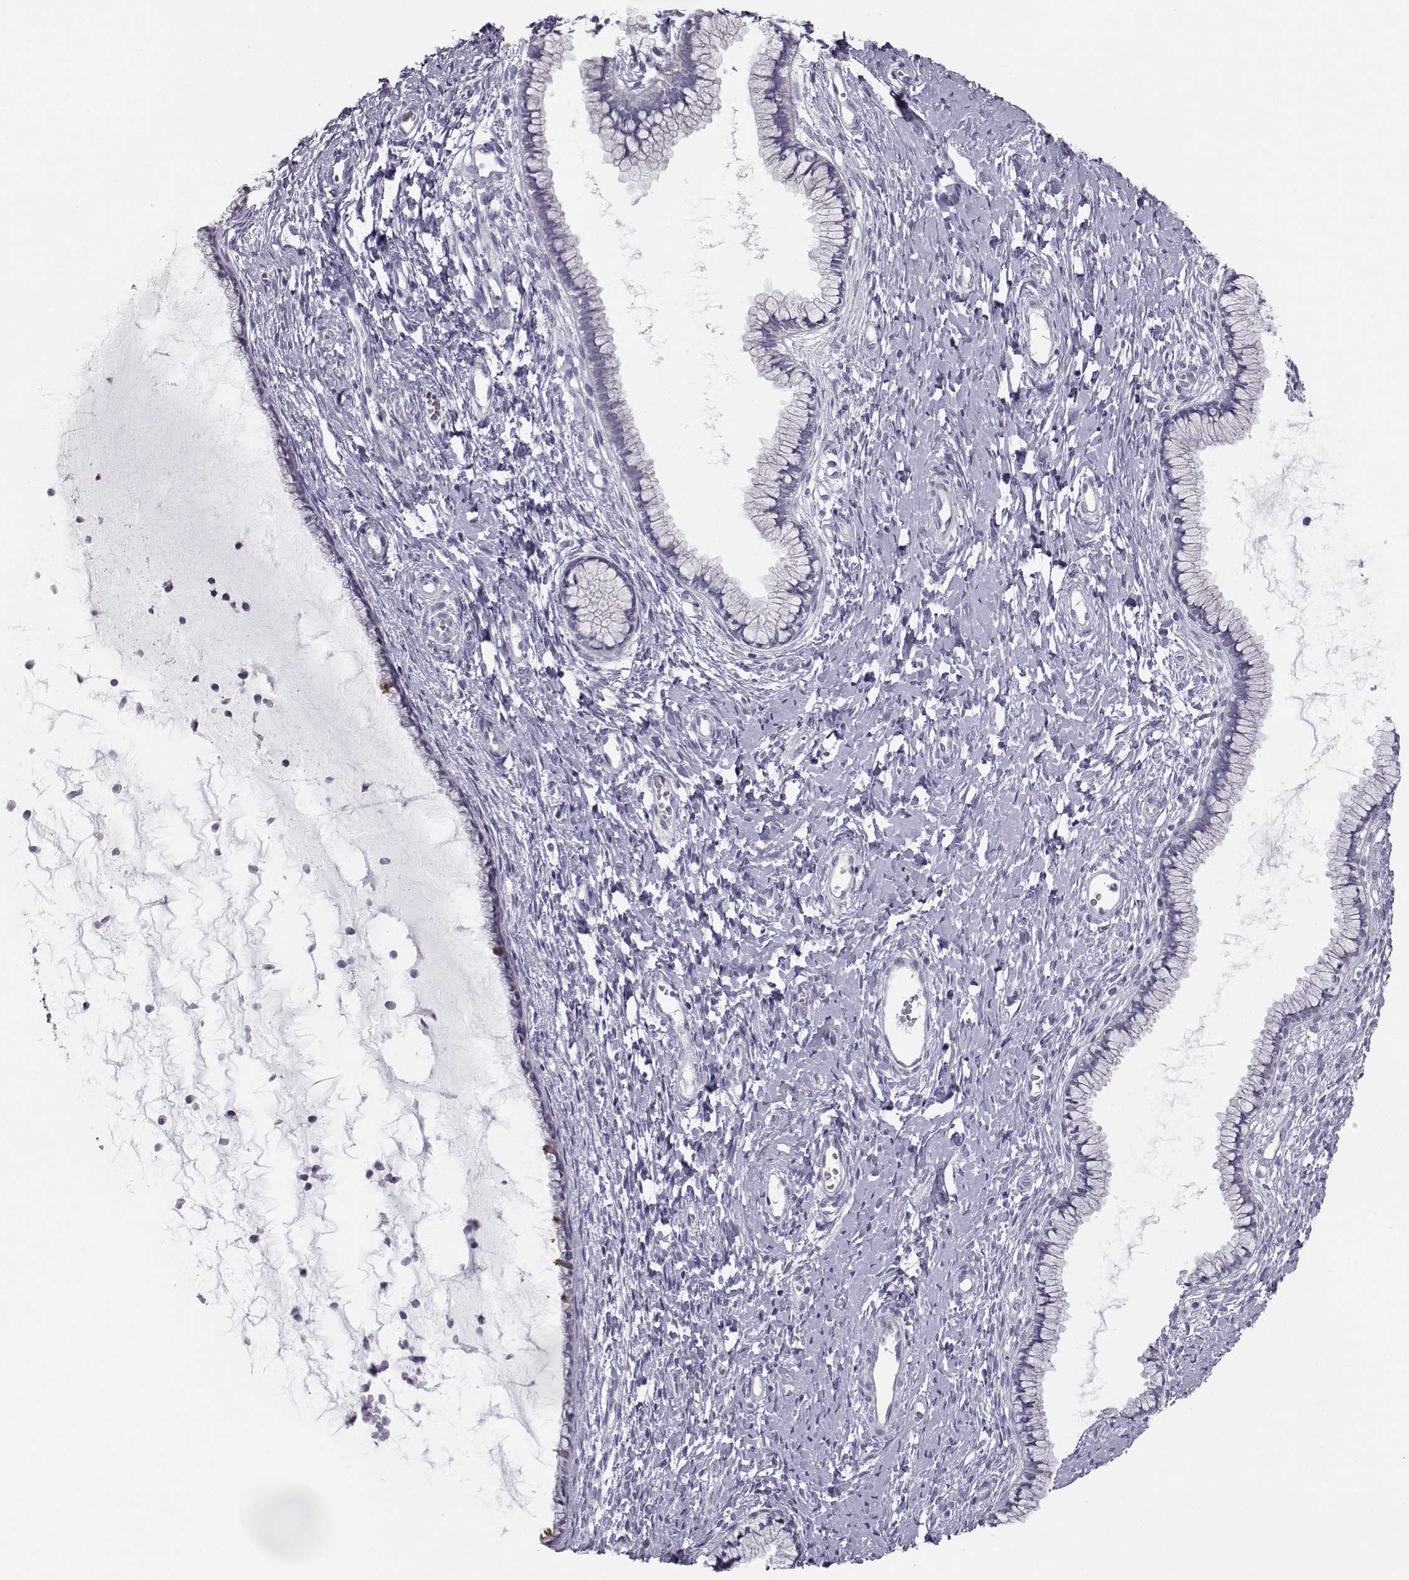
{"staining": {"intensity": "negative", "quantity": "none", "location": "none"}, "tissue": "cervix", "cell_type": "Glandular cells", "image_type": "normal", "snomed": [{"axis": "morphology", "description": "Normal tissue, NOS"}, {"axis": "topography", "description": "Cervix"}], "caption": "High power microscopy photomicrograph of an immunohistochemistry (IHC) image of unremarkable cervix, revealing no significant positivity in glandular cells. Brightfield microscopy of immunohistochemistry (IHC) stained with DAB (3,3'-diaminobenzidine) (brown) and hematoxylin (blue), captured at high magnification.", "gene": "MYCBPAP", "patient": {"sex": "female", "age": 40}}